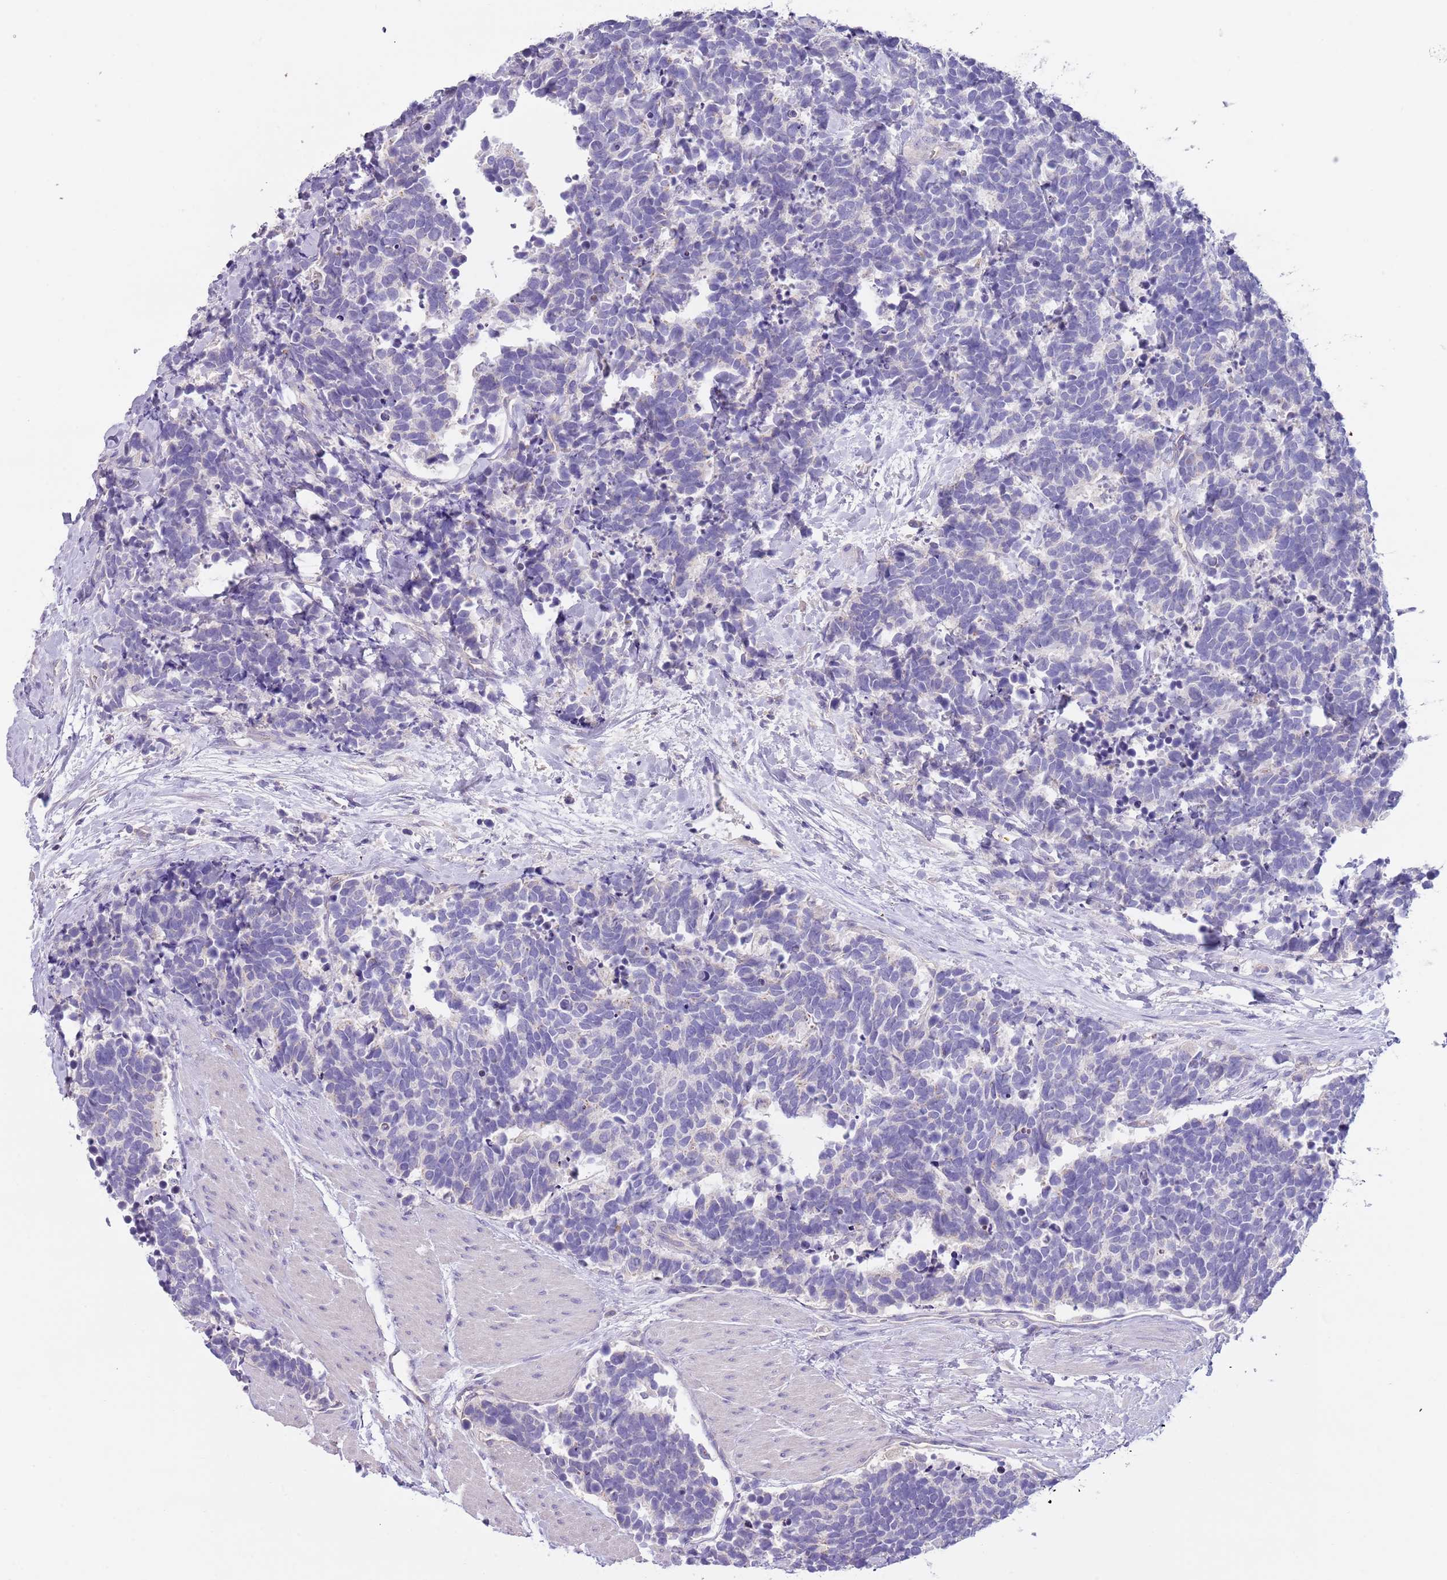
{"staining": {"intensity": "negative", "quantity": "none", "location": "none"}, "tissue": "carcinoid", "cell_type": "Tumor cells", "image_type": "cancer", "snomed": [{"axis": "morphology", "description": "Carcinoma, NOS"}, {"axis": "morphology", "description": "Carcinoid, malignant, NOS"}, {"axis": "topography", "description": "Prostate"}], "caption": "The immunohistochemistry micrograph has no significant expression in tumor cells of carcinoma tissue.", "gene": "HES3", "patient": {"sex": "male", "age": 57}}